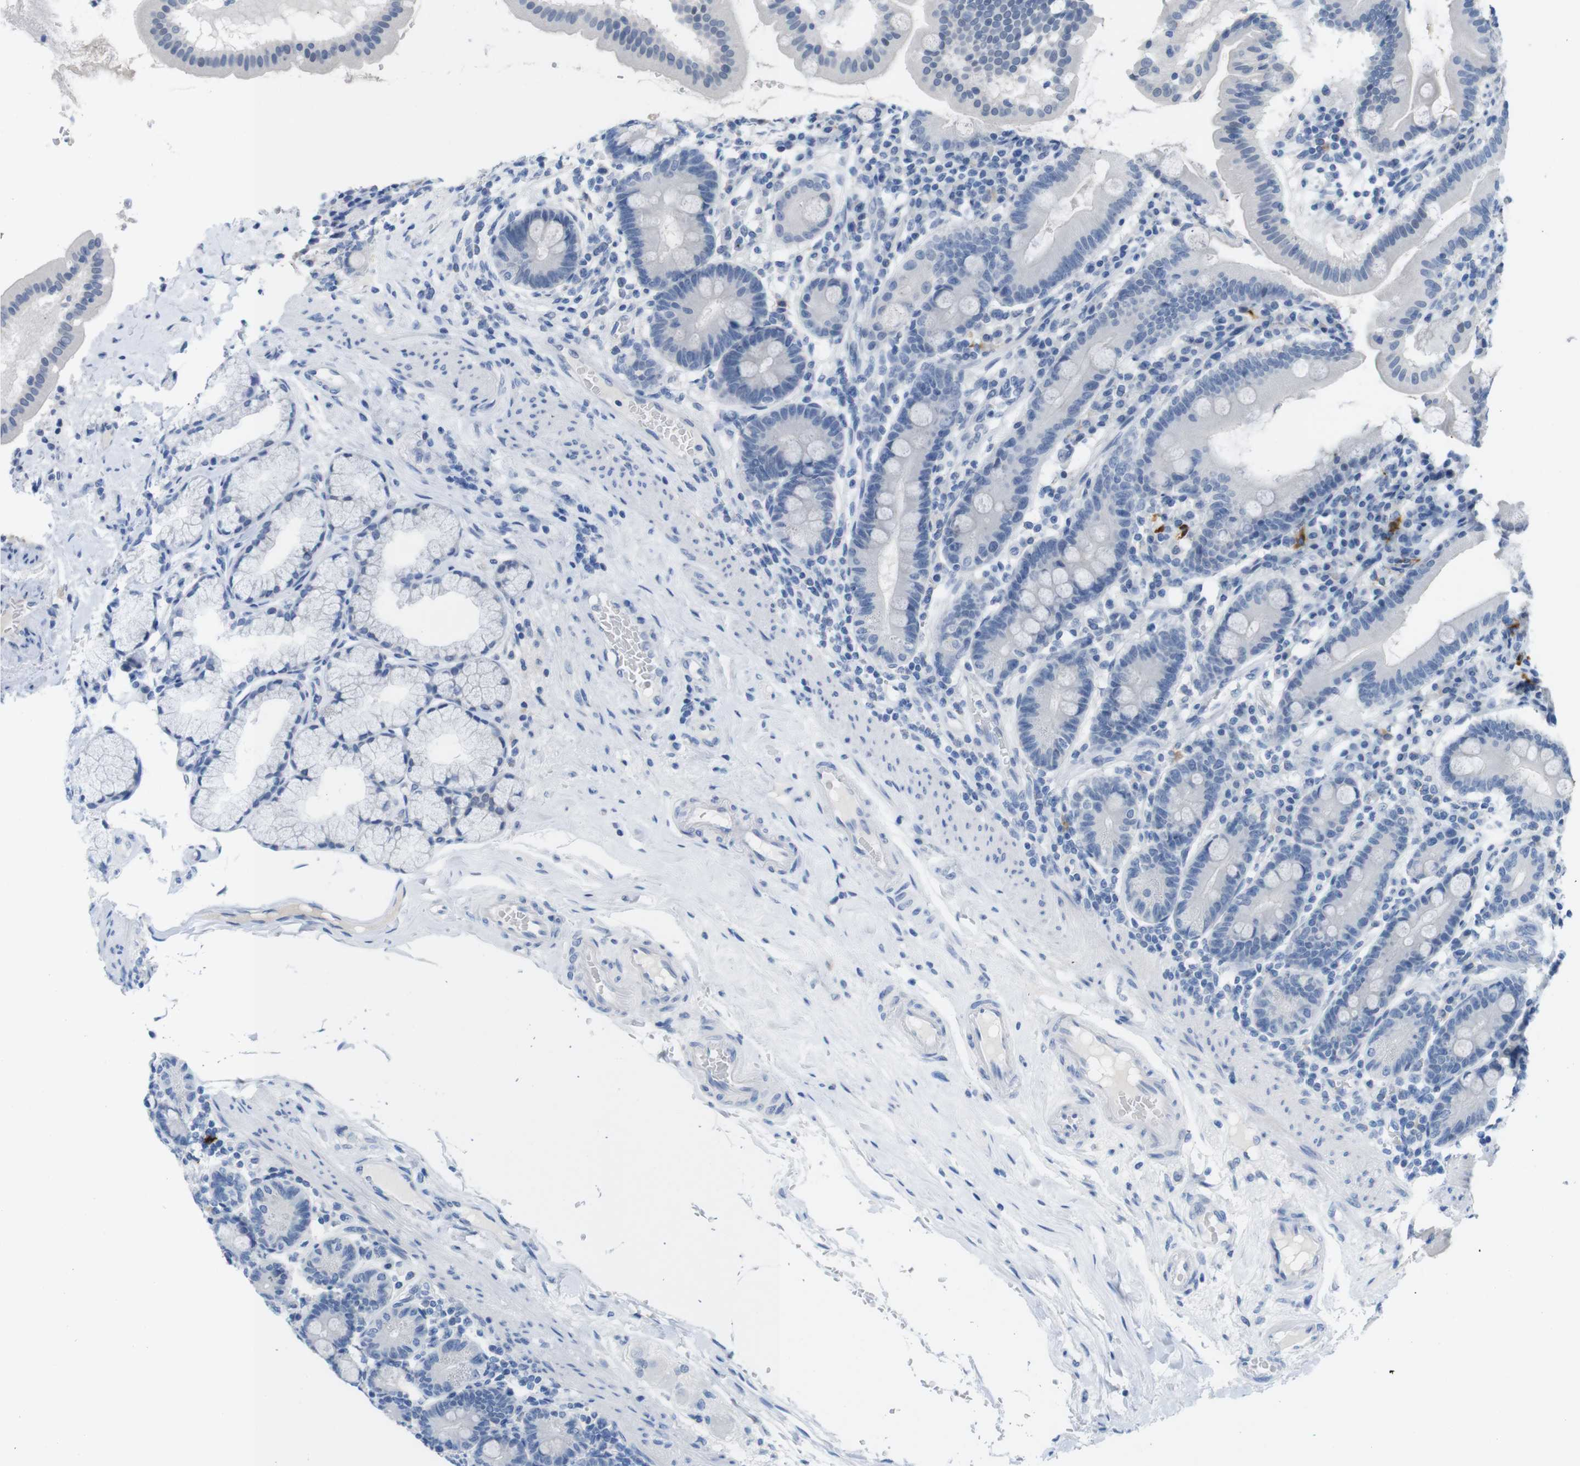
{"staining": {"intensity": "negative", "quantity": "none", "location": "none"}, "tissue": "duodenum", "cell_type": "Glandular cells", "image_type": "normal", "snomed": [{"axis": "morphology", "description": "Normal tissue, NOS"}, {"axis": "topography", "description": "Duodenum"}], "caption": "An immunohistochemistry micrograph of benign duodenum is shown. There is no staining in glandular cells of duodenum.", "gene": "OPN1SW", "patient": {"sex": "male", "age": 50}}